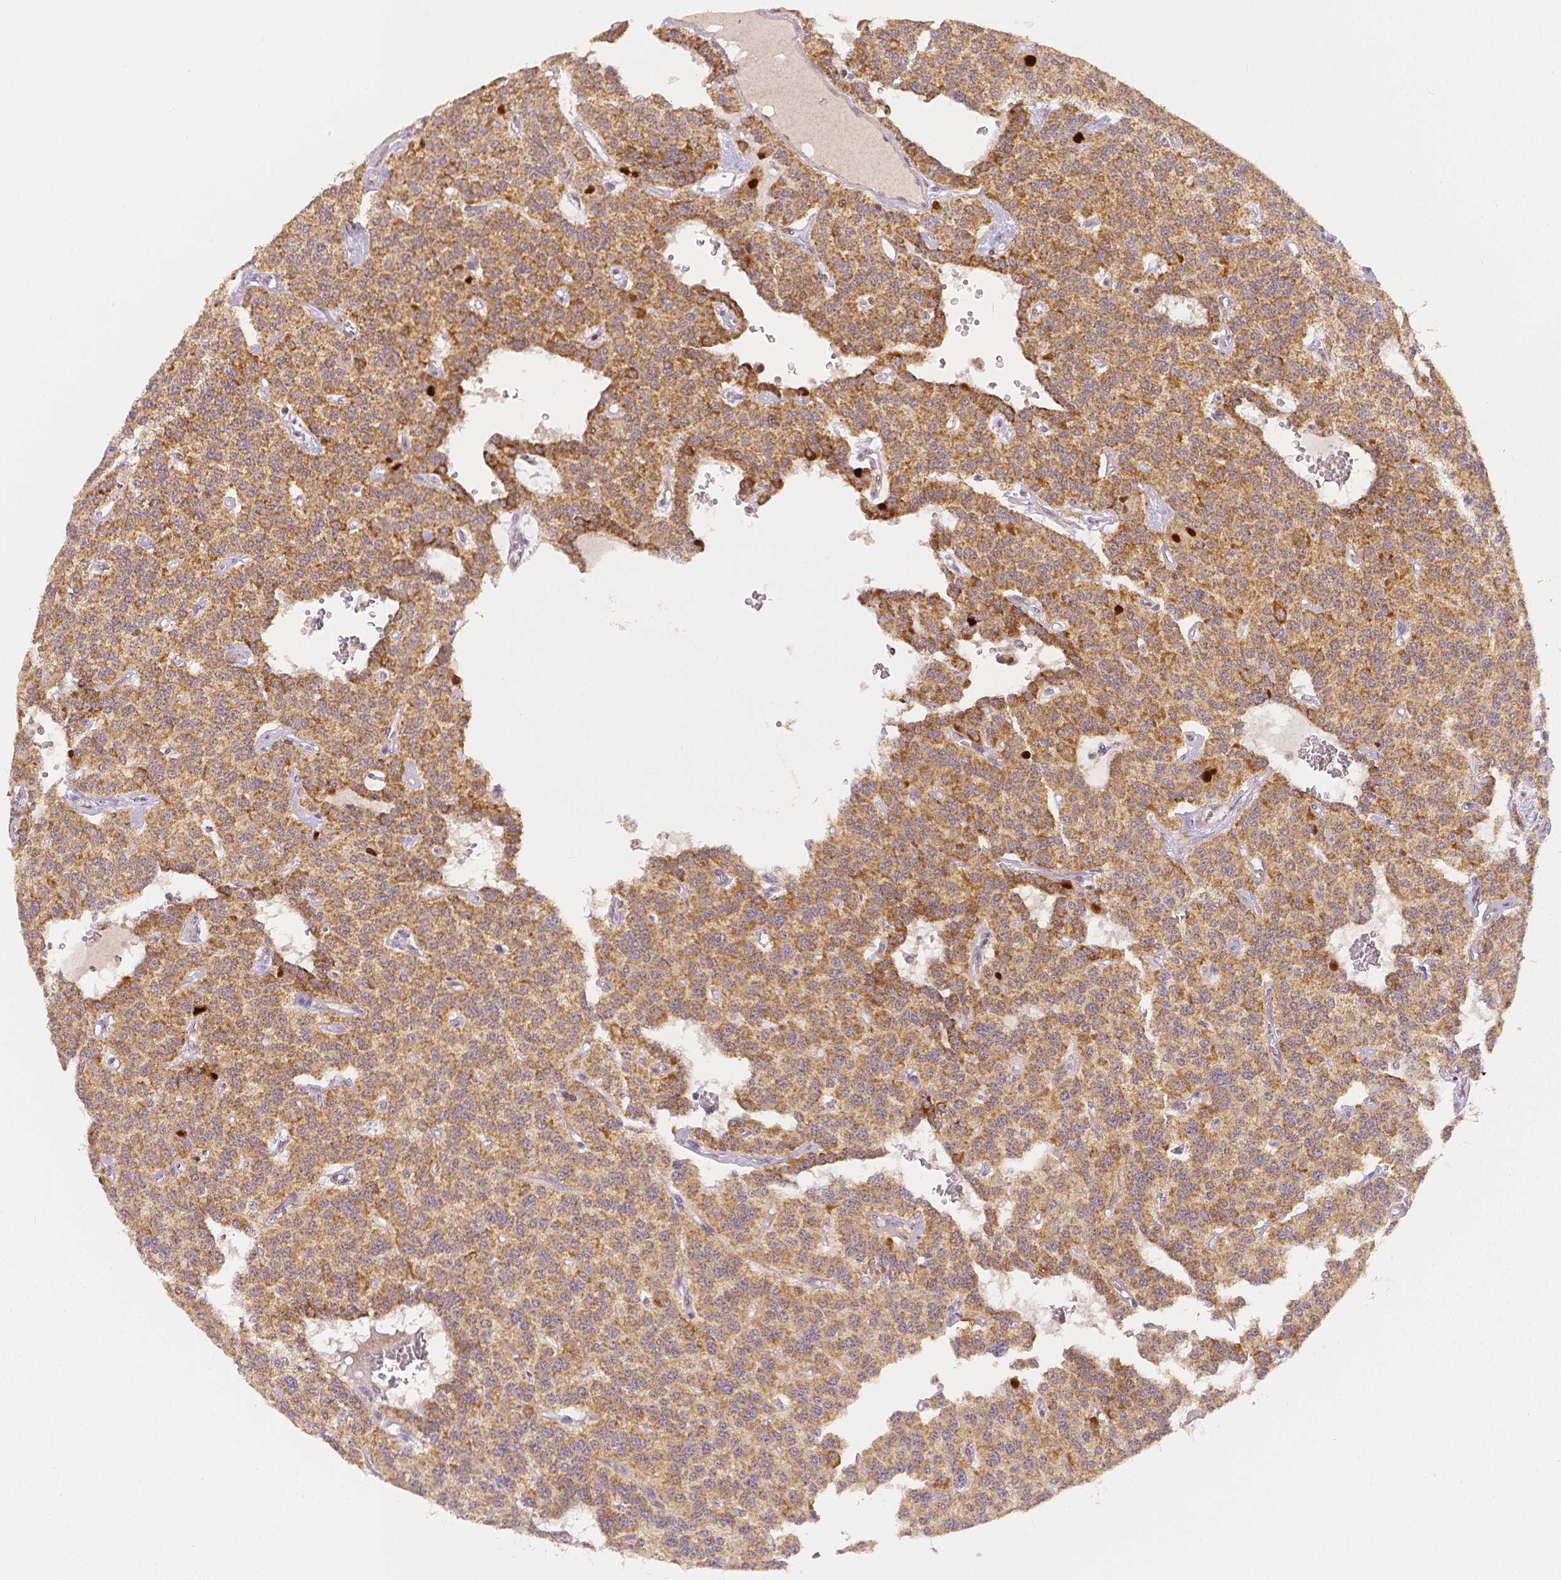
{"staining": {"intensity": "moderate", "quantity": "25%-75%", "location": "cytoplasmic/membranous"}, "tissue": "carcinoid", "cell_type": "Tumor cells", "image_type": "cancer", "snomed": [{"axis": "morphology", "description": "Carcinoid, malignant, NOS"}, {"axis": "topography", "description": "Lung"}], "caption": "Immunohistochemistry (DAB) staining of human carcinoid (malignant) reveals moderate cytoplasmic/membranous protein expression in about 25%-75% of tumor cells.", "gene": "RHOT1", "patient": {"sex": "female", "age": 71}}